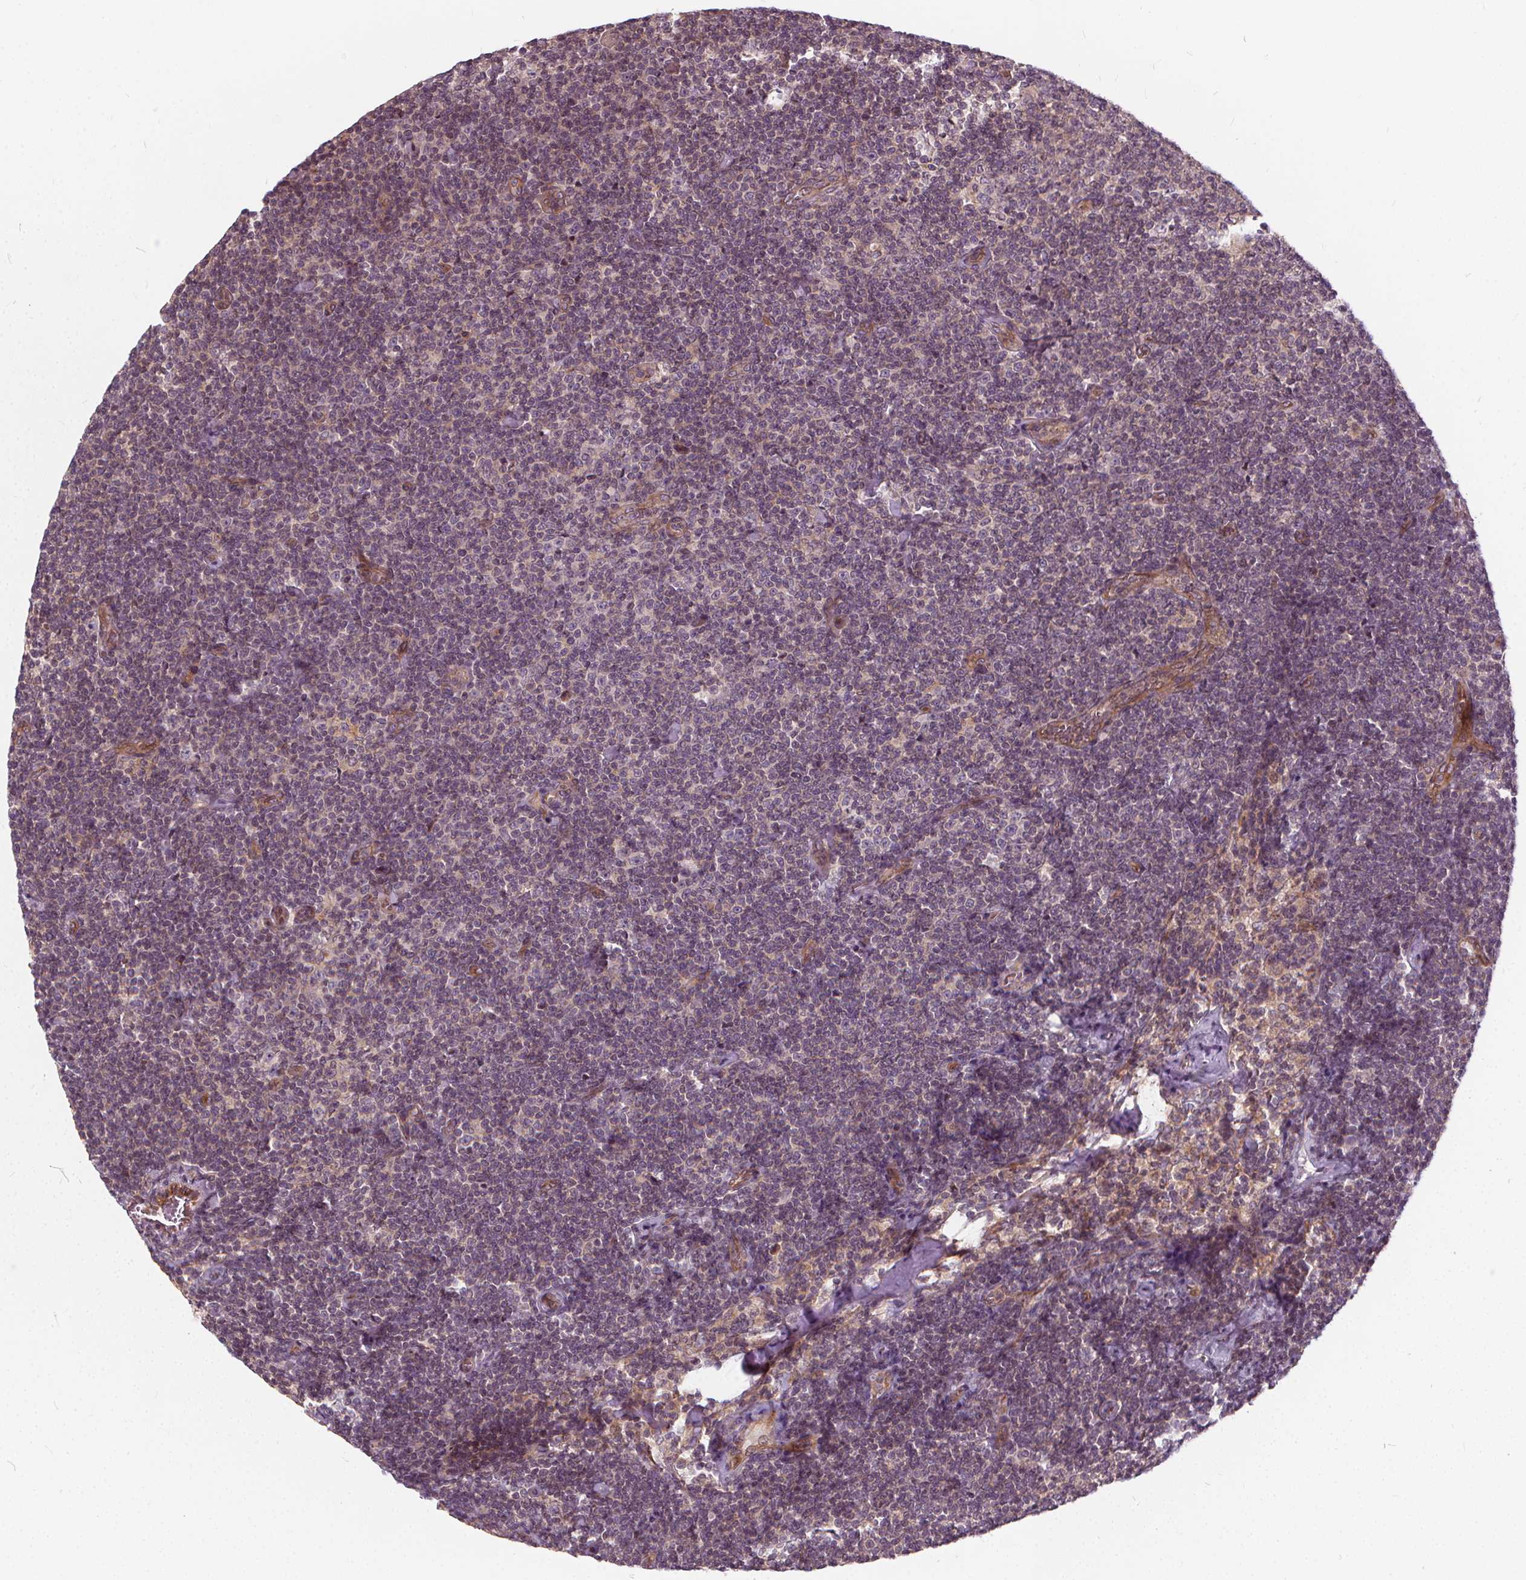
{"staining": {"intensity": "negative", "quantity": "none", "location": "none"}, "tissue": "lymphoma", "cell_type": "Tumor cells", "image_type": "cancer", "snomed": [{"axis": "morphology", "description": "Malignant lymphoma, non-Hodgkin's type, Low grade"}, {"axis": "topography", "description": "Lymph node"}], "caption": "Lymphoma stained for a protein using immunohistochemistry reveals no positivity tumor cells.", "gene": "INPP5E", "patient": {"sex": "male", "age": 81}}